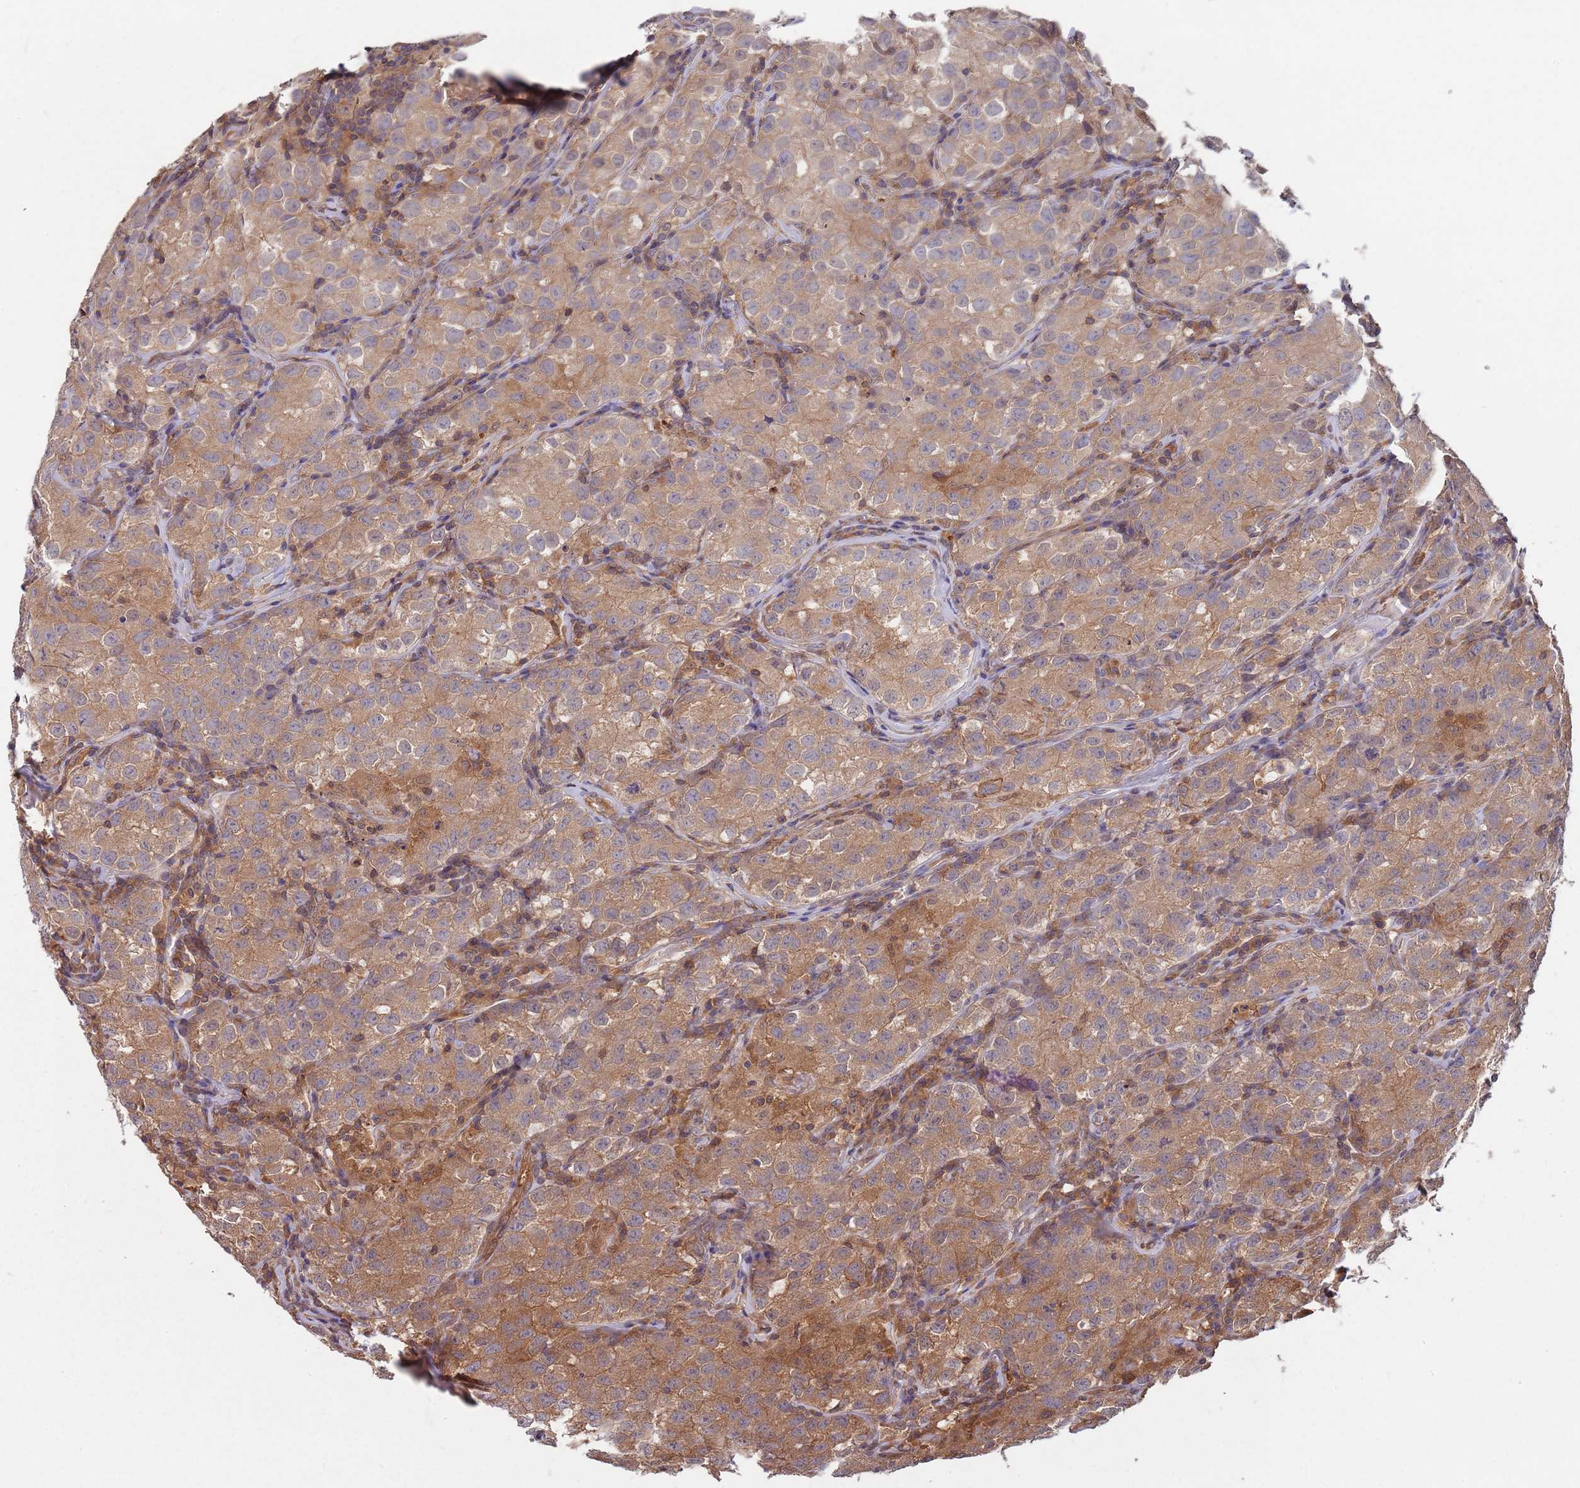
{"staining": {"intensity": "moderate", "quantity": ">75%", "location": "cytoplasmic/membranous"}, "tissue": "testis cancer", "cell_type": "Tumor cells", "image_type": "cancer", "snomed": [{"axis": "morphology", "description": "Seminoma, NOS"}, {"axis": "morphology", "description": "Carcinoma, Embryonal, NOS"}, {"axis": "topography", "description": "Testis"}], "caption": "This micrograph demonstrates immunohistochemistry staining of human testis cancer, with medium moderate cytoplasmic/membranous positivity in approximately >75% of tumor cells.", "gene": "GSDMD", "patient": {"sex": "male", "age": 43}}